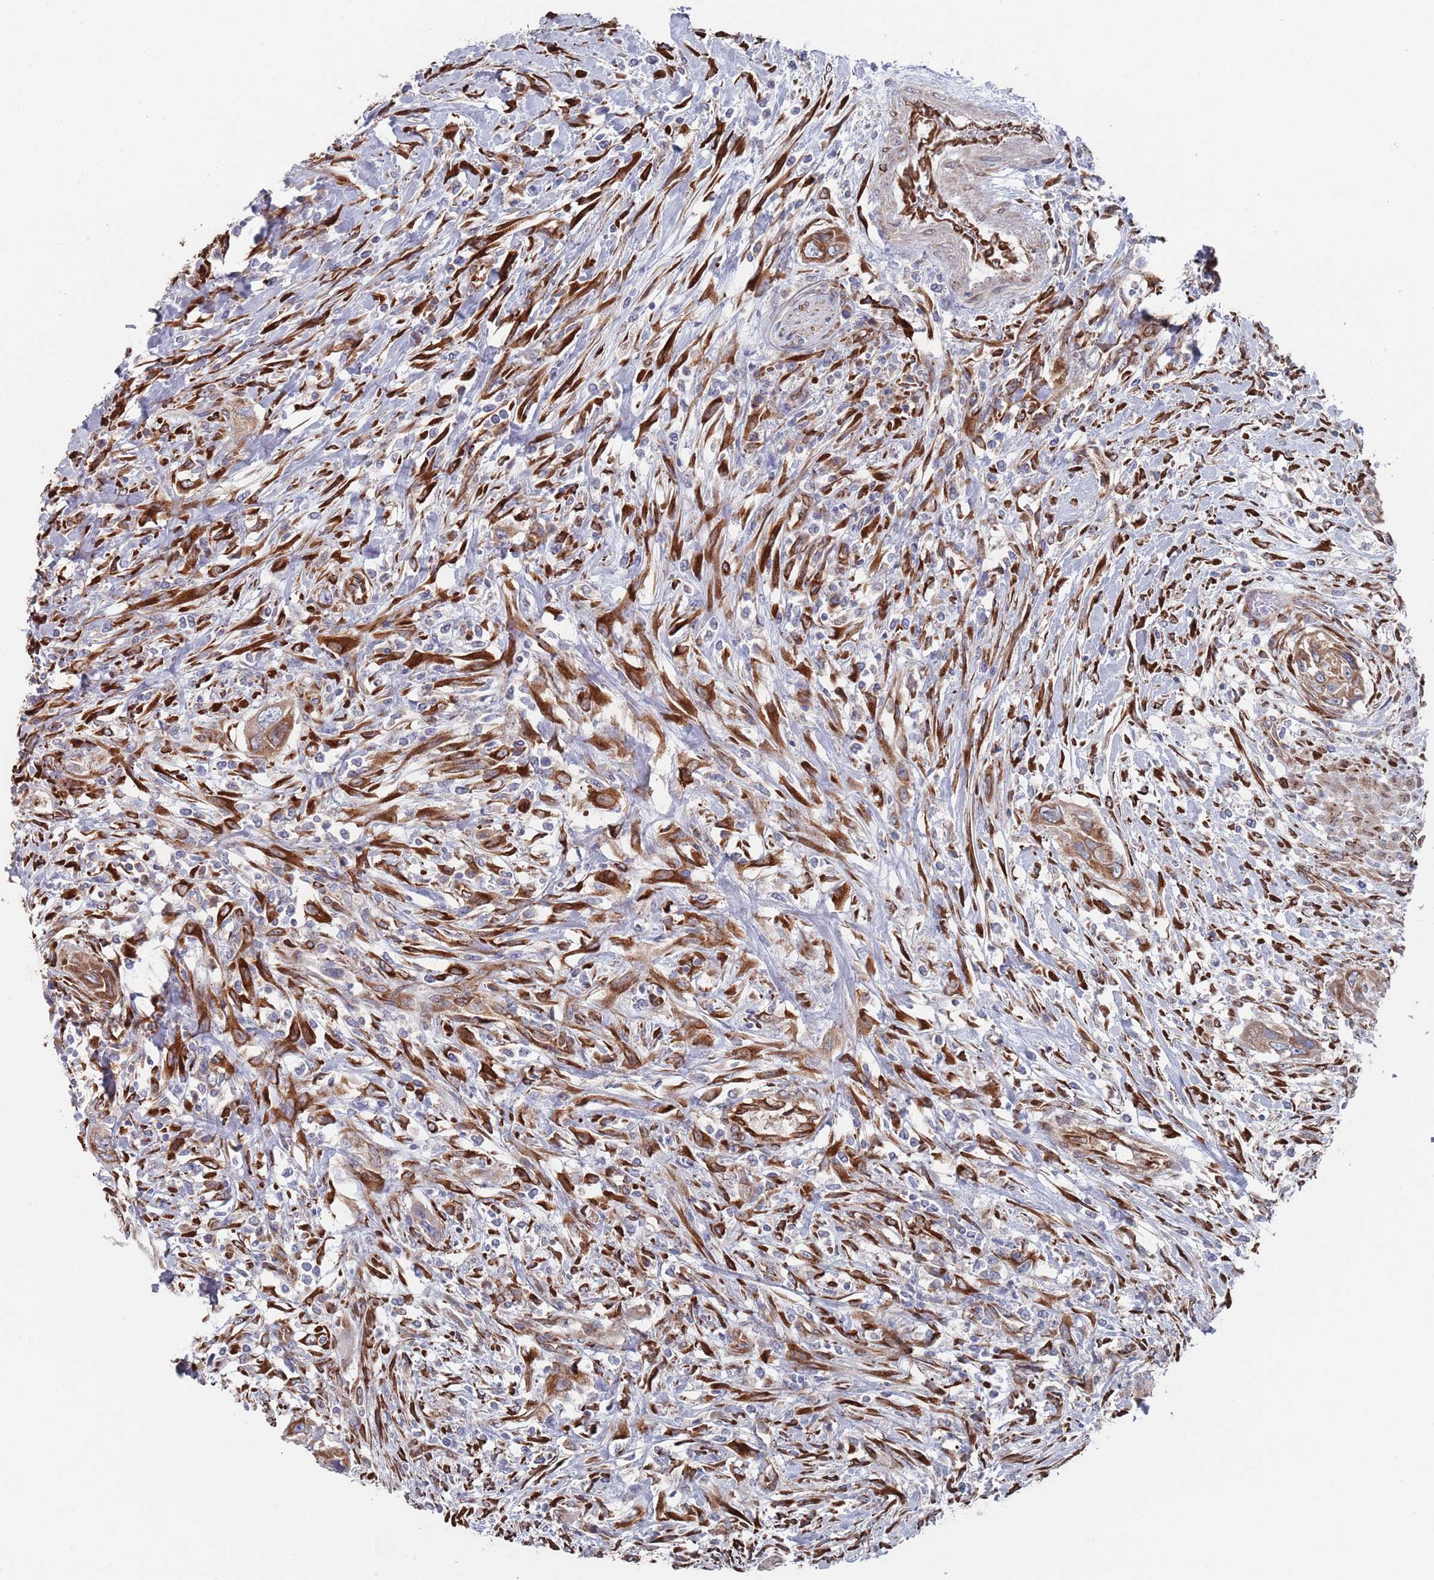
{"staining": {"intensity": "moderate", "quantity": ">75%", "location": "cytoplasmic/membranous"}, "tissue": "urothelial cancer", "cell_type": "Tumor cells", "image_type": "cancer", "snomed": [{"axis": "morphology", "description": "Urothelial carcinoma, High grade"}, {"axis": "topography", "description": "Urinary bladder"}], "caption": "A brown stain shows moderate cytoplasmic/membranous staining of a protein in urothelial carcinoma (high-grade) tumor cells.", "gene": "CCDC106", "patient": {"sex": "female", "age": 60}}